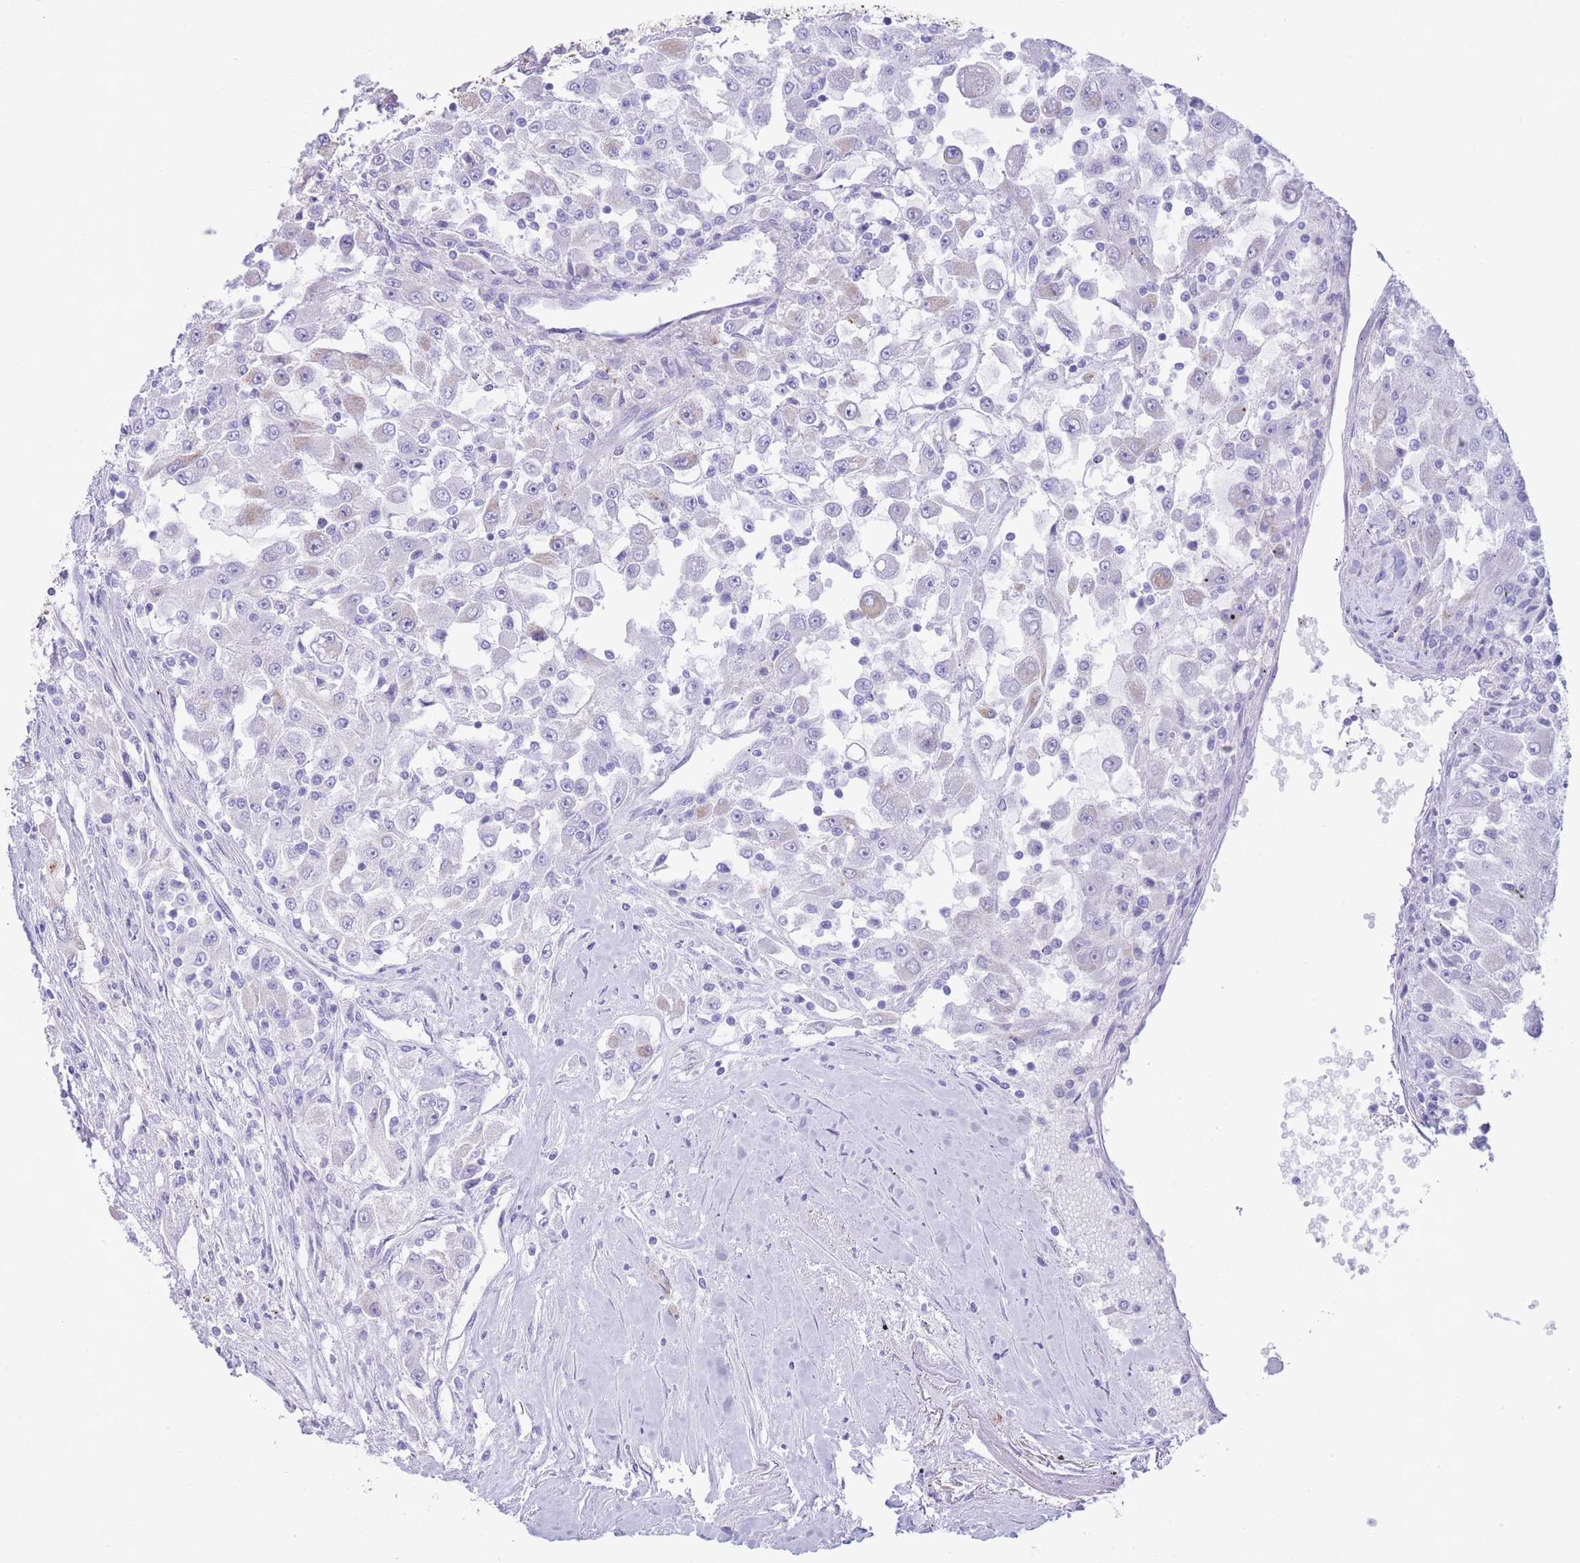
{"staining": {"intensity": "negative", "quantity": "none", "location": "none"}, "tissue": "renal cancer", "cell_type": "Tumor cells", "image_type": "cancer", "snomed": [{"axis": "morphology", "description": "Adenocarcinoma, NOS"}, {"axis": "topography", "description": "Kidney"}], "caption": "Renal cancer was stained to show a protein in brown. There is no significant positivity in tumor cells.", "gene": "VWA8", "patient": {"sex": "female", "age": 67}}